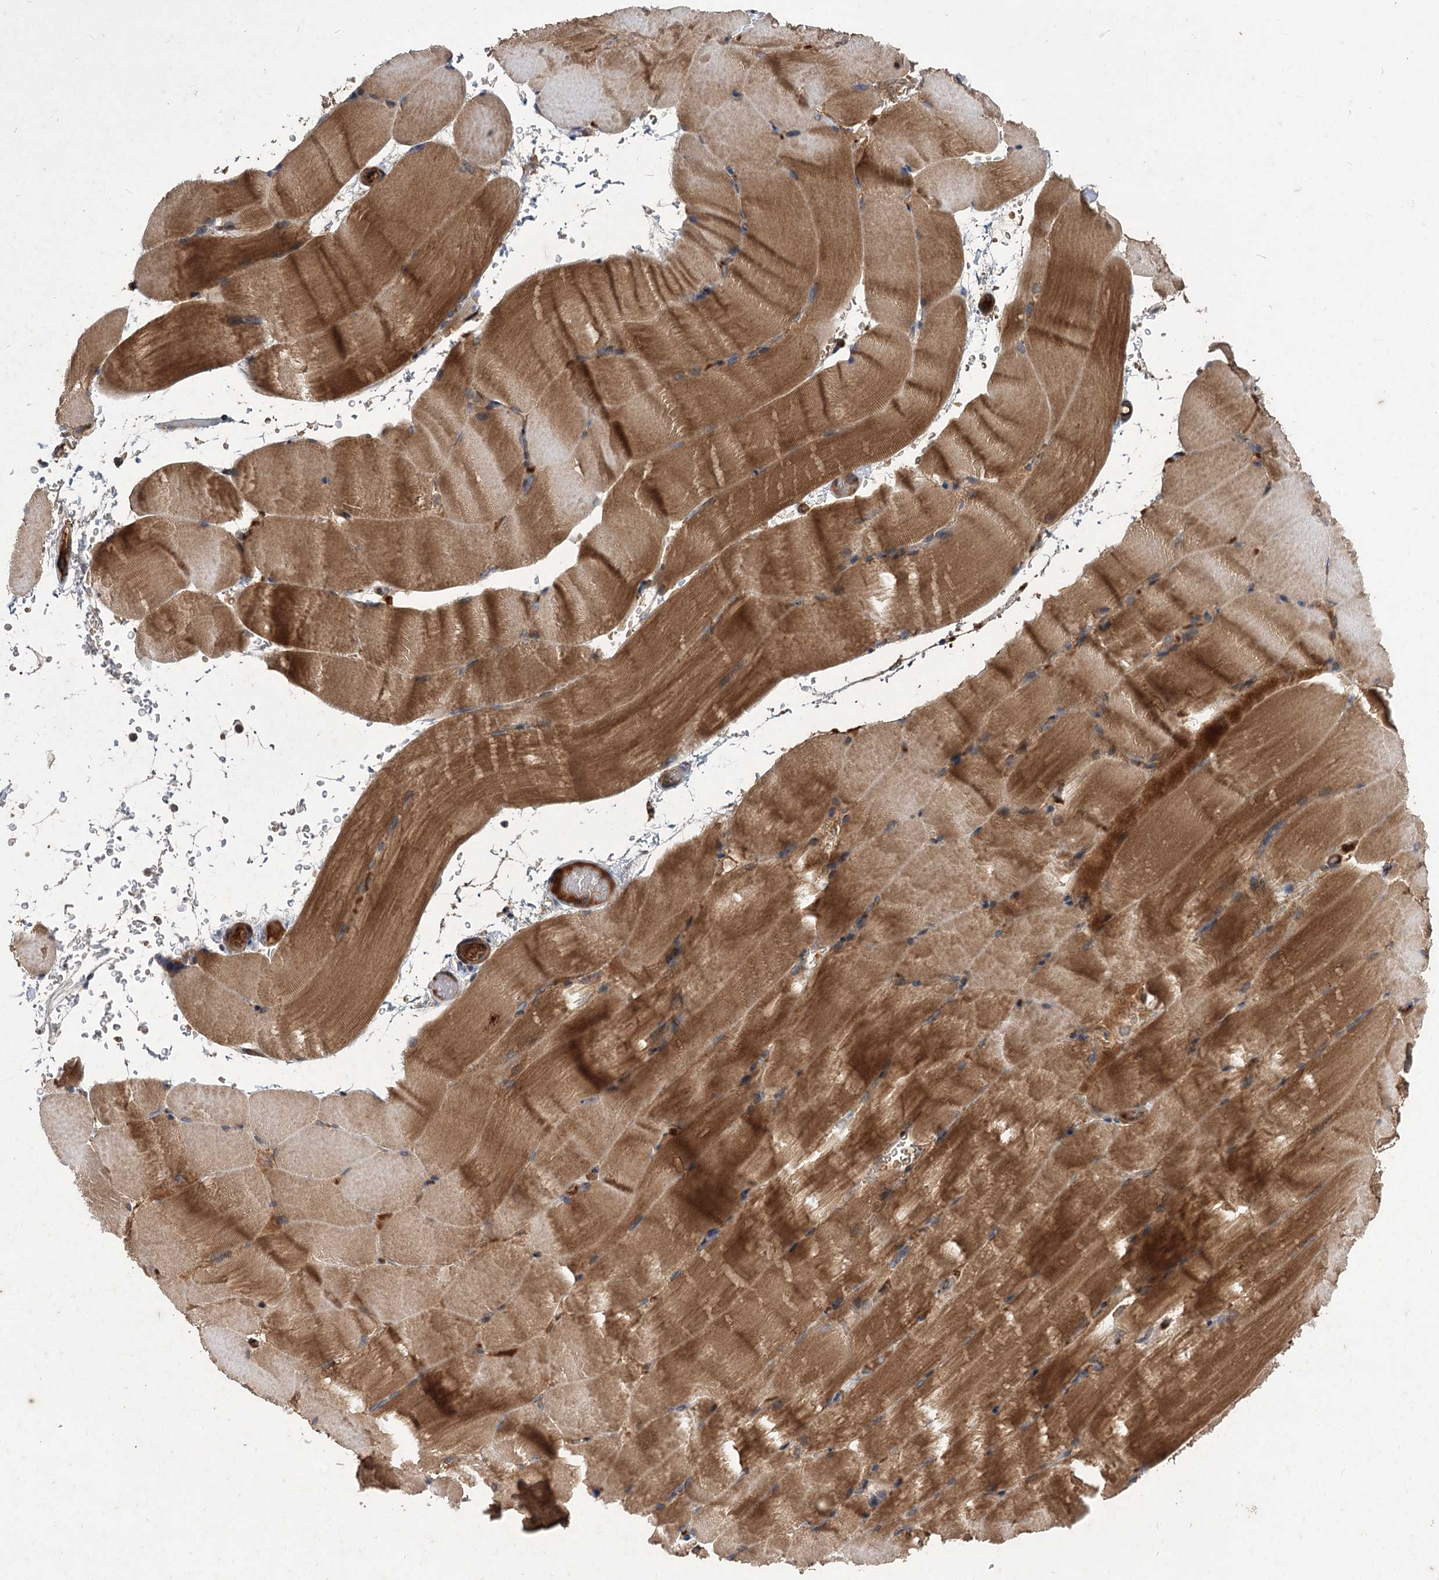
{"staining": {"intensity": "strong", "quantity": "25%-75%", "location": "cytoplasmic/membranous,nuclear"}, "tissue": "skeletal muscle", "cell_type": "Myocytes", "image_type": "normal", "snomed": [{"axis": "morphology", "description": "Normal tissue, NOS"}, {"axis": "topography", "description": "Skeletal muscle"}, {"axis": "topography", "description": "Parathyroid gland"}], "caption": "This histopathology image exhibits immunohistochemistry staining of normal human skeletal muscle, with high strong cytoplasmic/membranous,nuclear positivity in about 25%-75% of myocytes.", "gene": "RASSF3", "patient": {"sex": "female", "age": 37}}